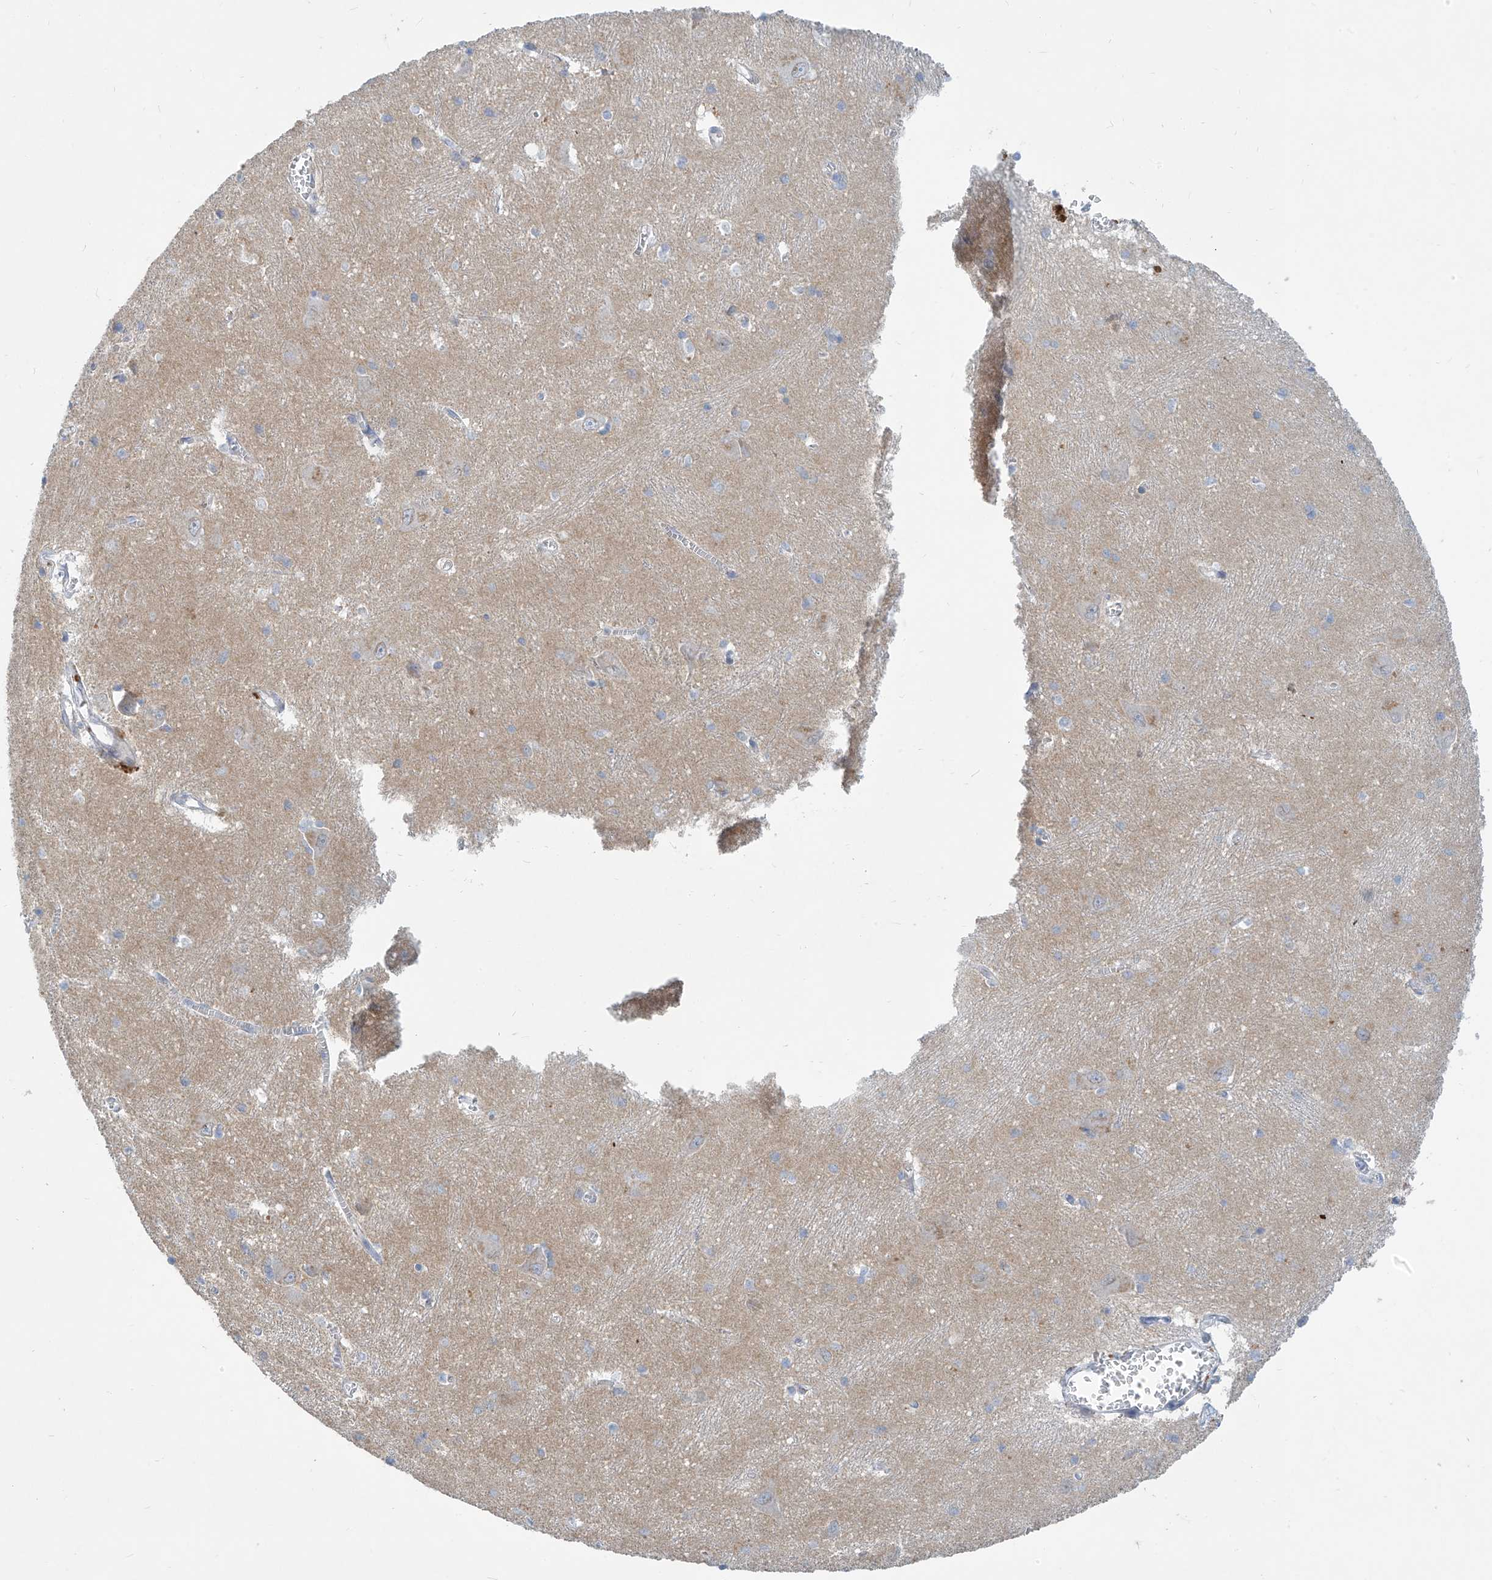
{"staining": {"intensity": "negative", "quantity": "none", "location": "none"}, "tissue": "caudate", "cell_type": "Glial cells", "image_type": "normal", "snomed": [{"axis": "morphology", "description": "Normal tissue, NOS"}, {"axis": "topography", "description": "Lateral ventricle wall"}], "caption": "This is an immunohistochemistry micrograph of unremarkable caudate. There is no positivity in glial cells.", "gene": "KRTAP25", "patient": {"sex": "male", "age": 37}}